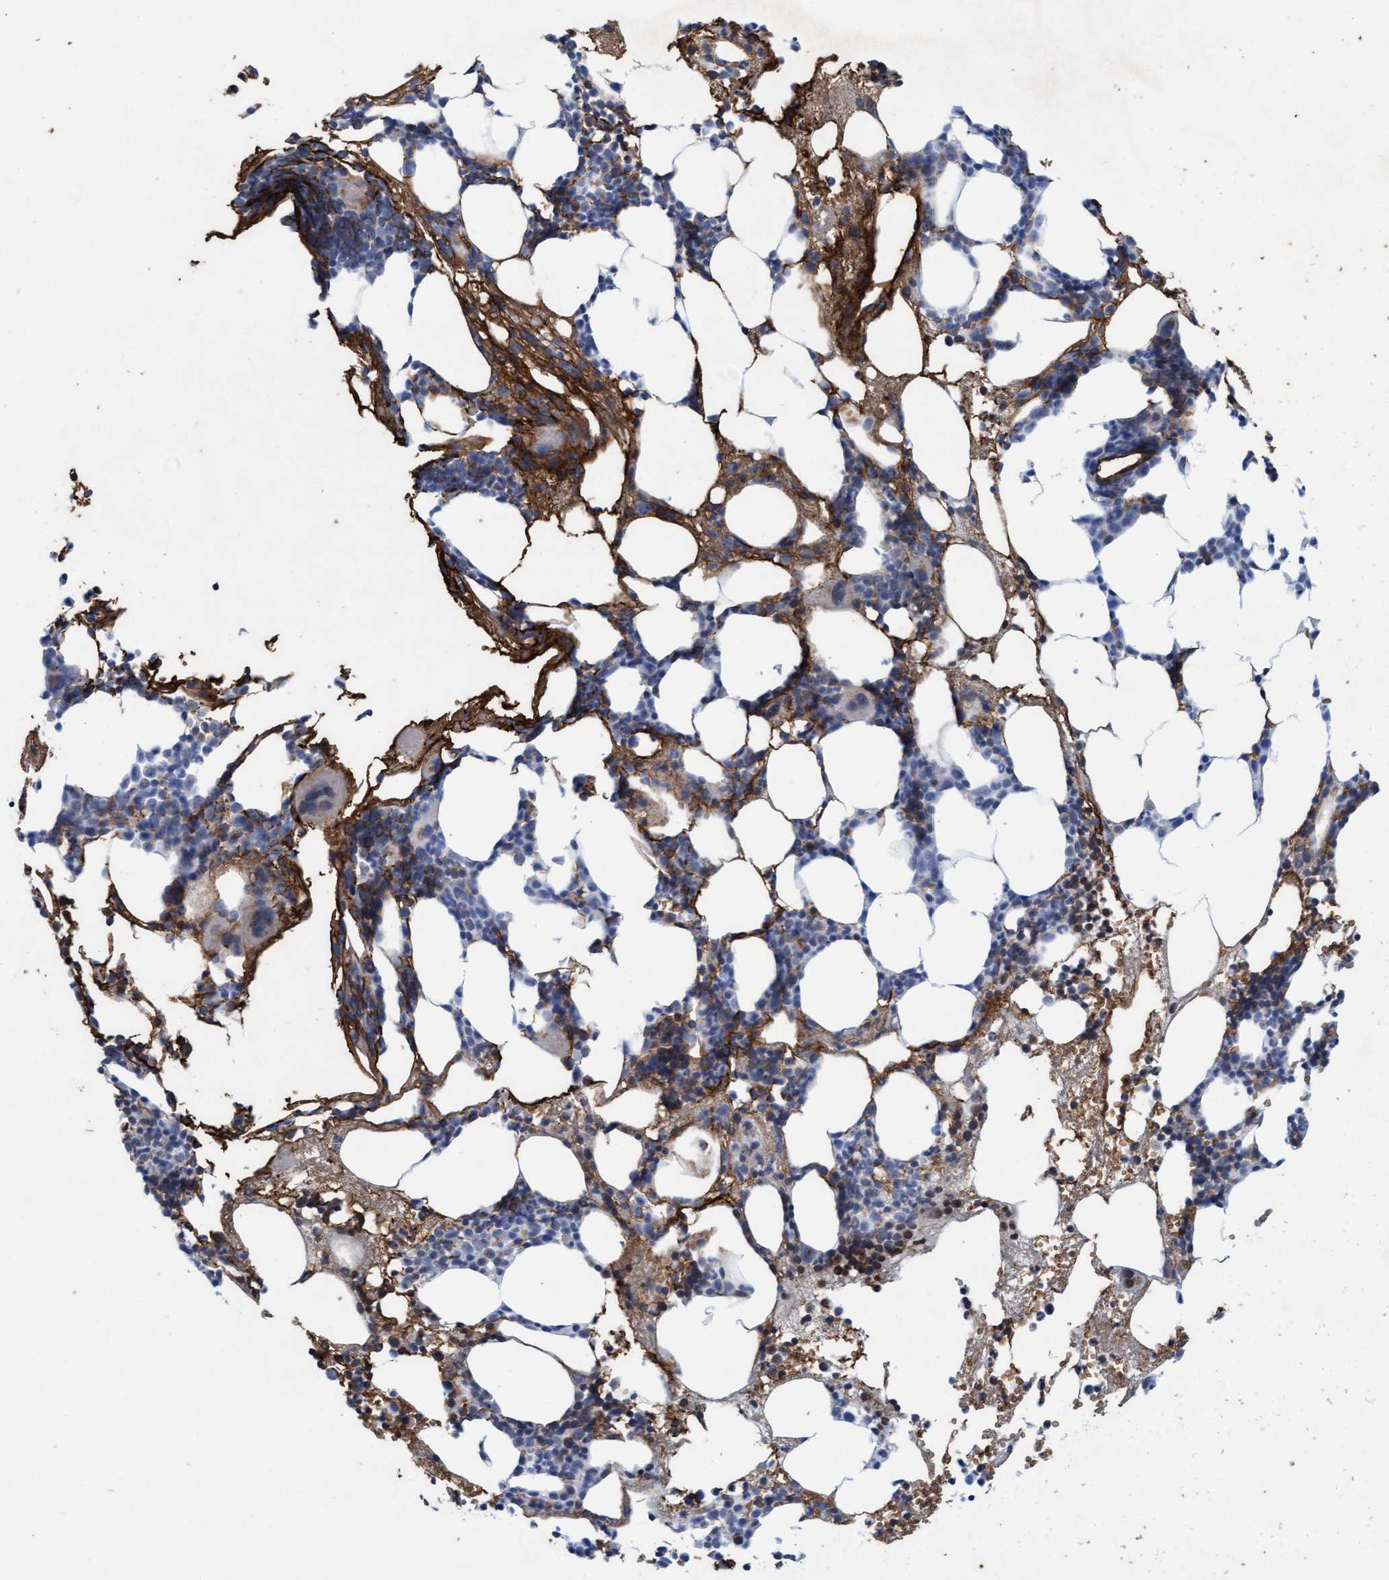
{"staining": {"intensity": "negative", "quantity": "none", "location": "none"}, "tissue": "bone marrow", "cell_type": "Hematopoietic cells", "image_type": "normal", "snomed": [{"axis": "morphology", "description": "Normal tissue, NOS"}, {"axis": "morphology", "description": "Inflammation, NOS"}, {"axis": "topography", "description": "Bone marrow"}], "caption": "Hematopoietic cells are negative for protein expression in unremarkable human bone marrow. The staining is performed using DAB (3,3'-diaminobenzidine) brown chromogen with nuclei counter-stained in using hematoxylin.", "gene": "SPEM2", "patient": {"sex": "female", "age": 67}}